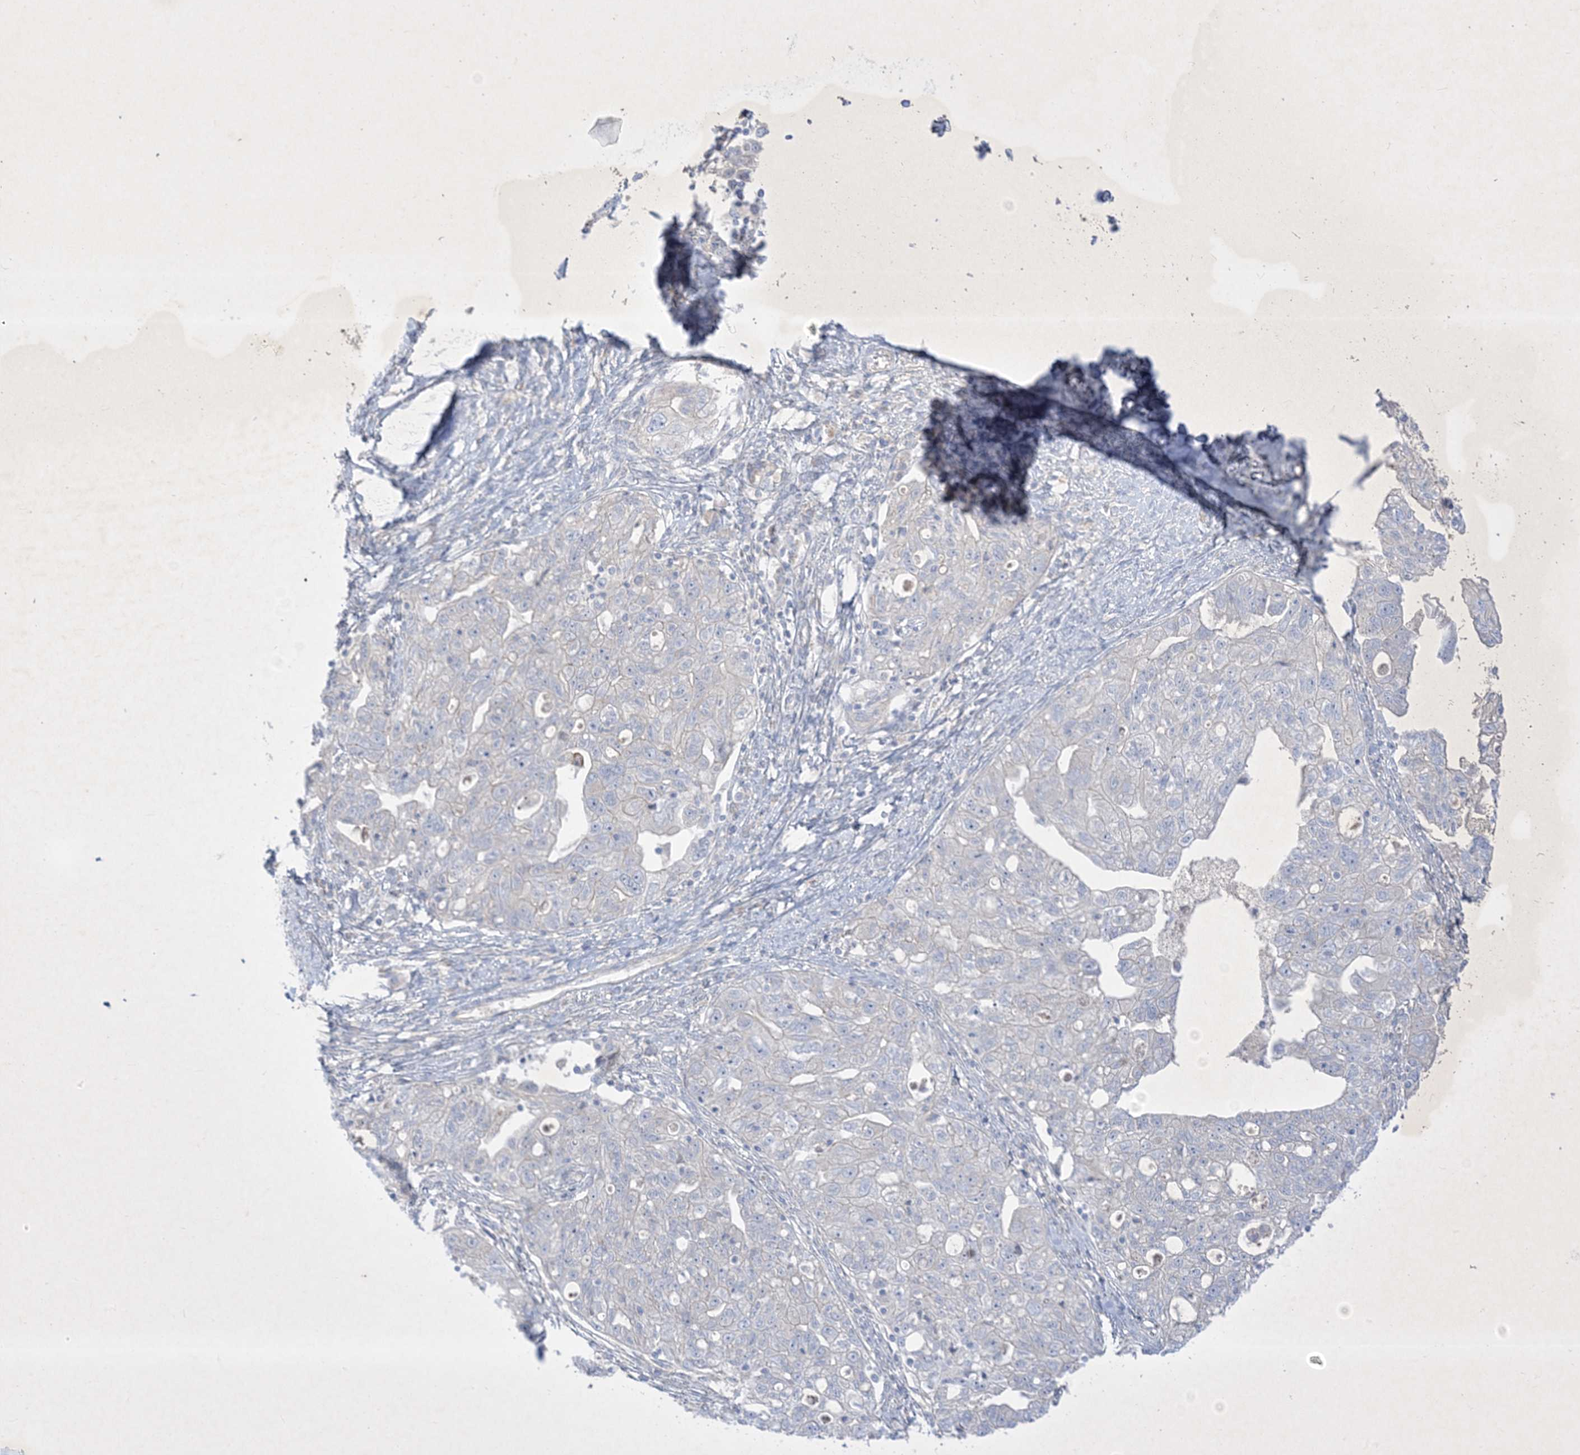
{"staining": {"intensity": "negative", "quantity": "none", "location": "none"}, "tissue": "ovarian cancer", "cell_type": "Tumor cells", "image_type": "cancer", "snomed": [{"axis": "morphology", "description": "Carcinoma, NOS"}, {"axis": "morphology", "description": "Cystadenocarcinoma, serous, NOS"}, {"axis": "topography", "description": "Ovary"}], "caption": "Photomicrograph shows no protein staining in tumor cells of serous cystadenocarcinoma (ovarian) tissue.", "gene": "PLEKHA3", "patient": {"sex": "female", "age": 69}}